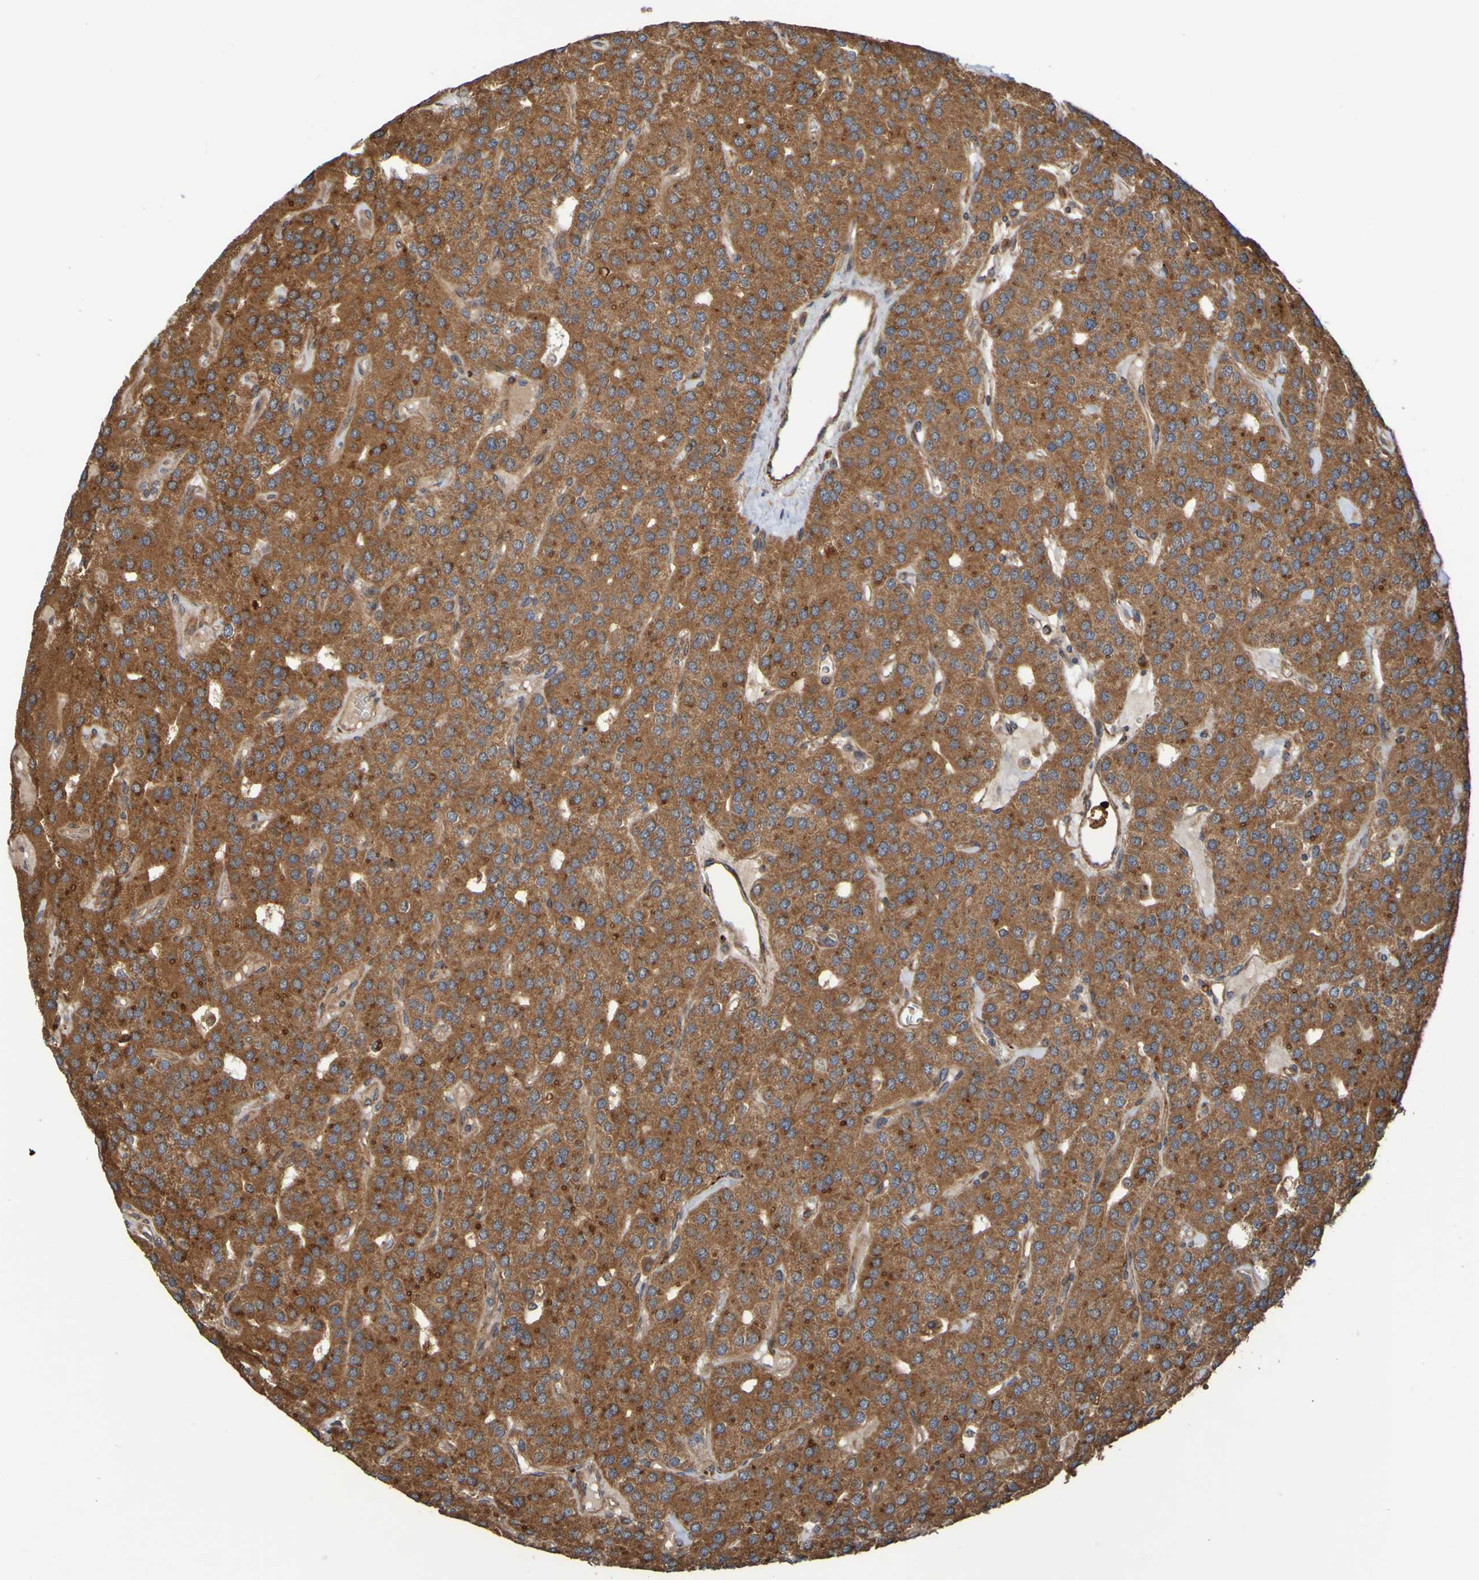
{"staining": {"intensity": "strong", "quantity": ">75%", "location": "cytoplasmic/membranous"}, "tissue": "parathyroid gland", "cell_type": "Glandular cells", "image_type": "normal", "snomed": [{"axis": "morphology", "description": "Normal tissue, NOS"}, {"axis": "morphology", "description": "Adenoma, NOS"}, {"axis": "topography", "description": "Parathyroid gland"}], "caption": "Protein expression by immunohistochemistry (IHC) reveals strong cytoplasmic/membranous expression in approximately >75% of glandular cells in unremarkable parathyroid gland.", "gene": "UCN", "patient": {"sex": "female", "age": 86}}